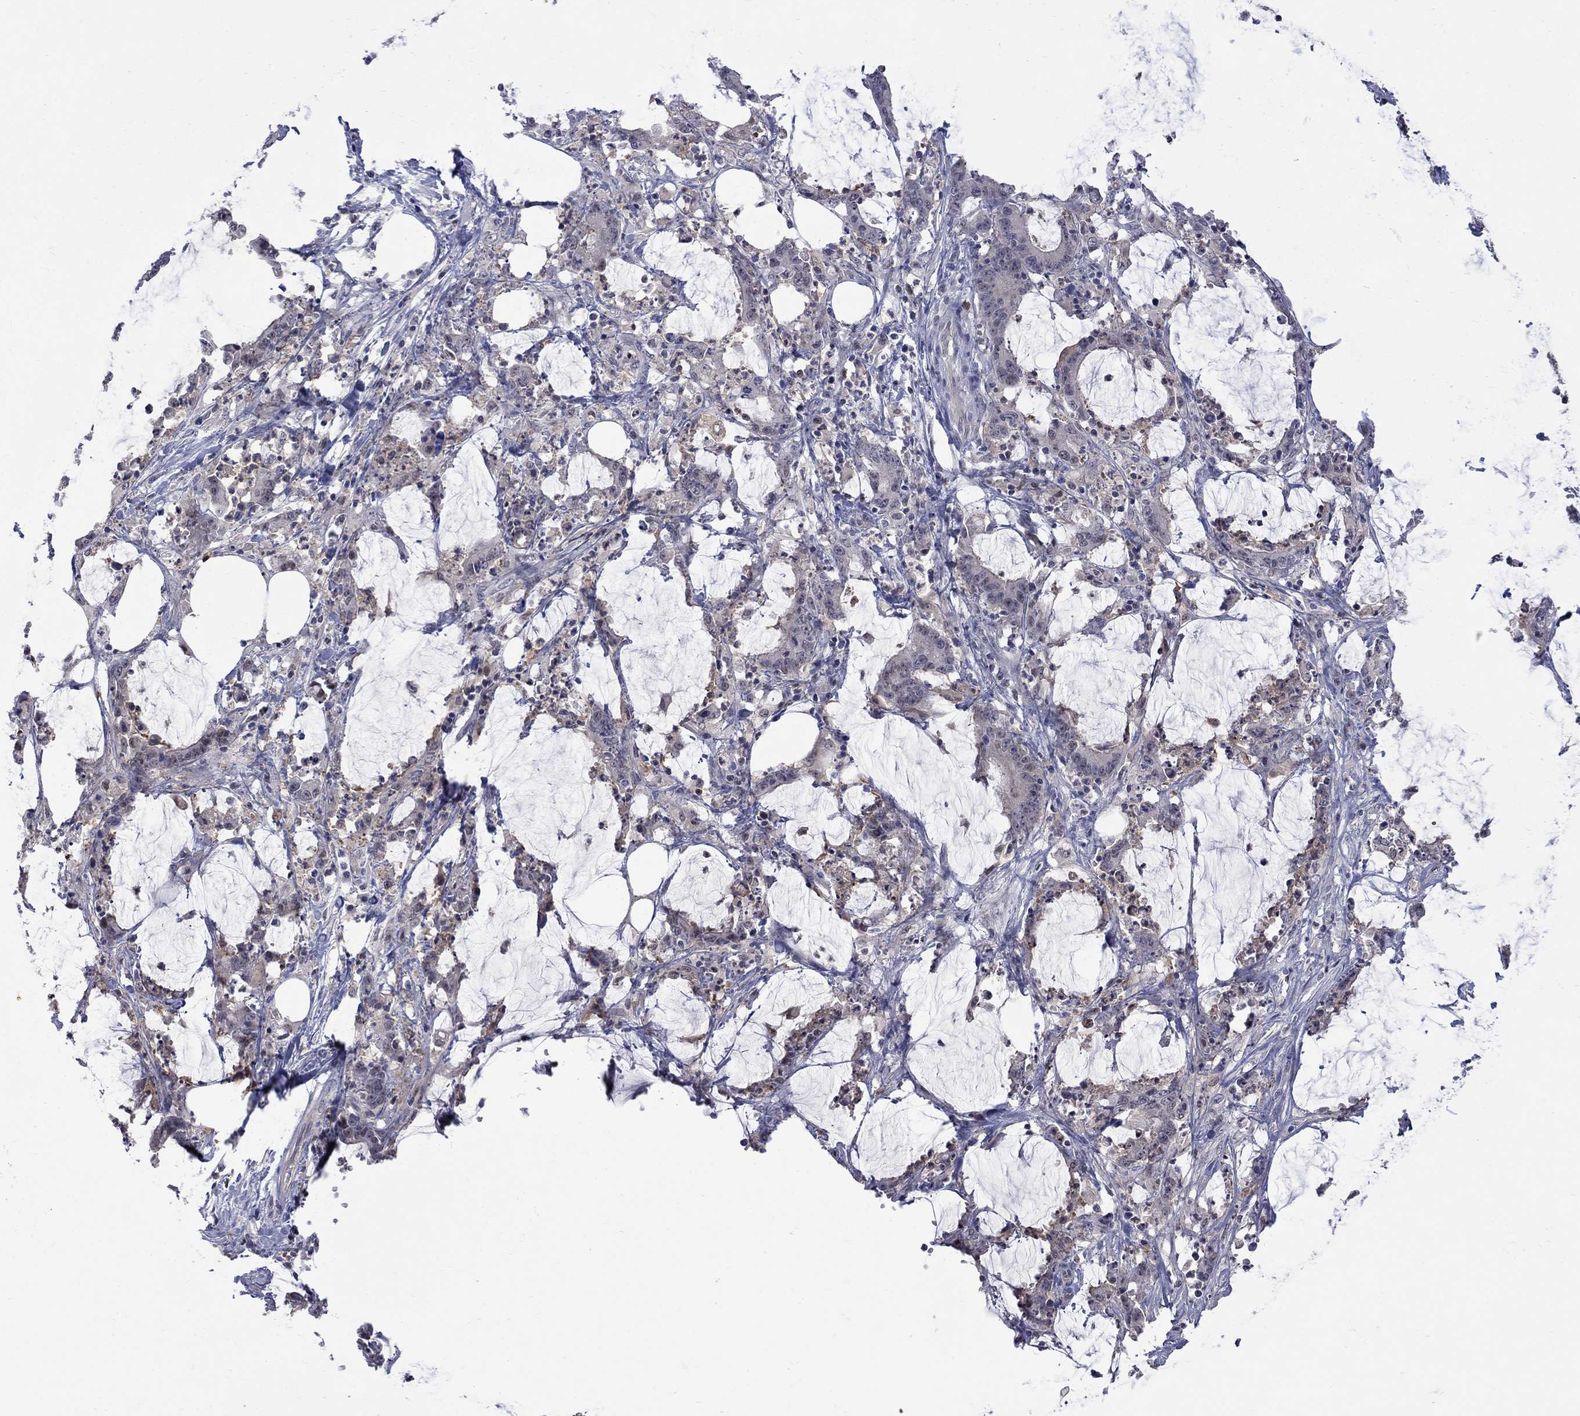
{"staining": {"intensity": "negative", "quantity": "none", "location": "none"}, "tissue": "stomach cancer", "cell_type": "Tumor cells", "image_type": "cancer", "snomed": [{"axis": "morphology", "description": "Adenocarcinoma, NOS"}, {"axis": "topography", "description": "Stomach, upper"}], "caption": "Tumor cells are negative for brown protein staining in stomach cancer (adenocarcinoma).", "gene": "HKDC1", "patient": {"sex": "male", "age": 68}}